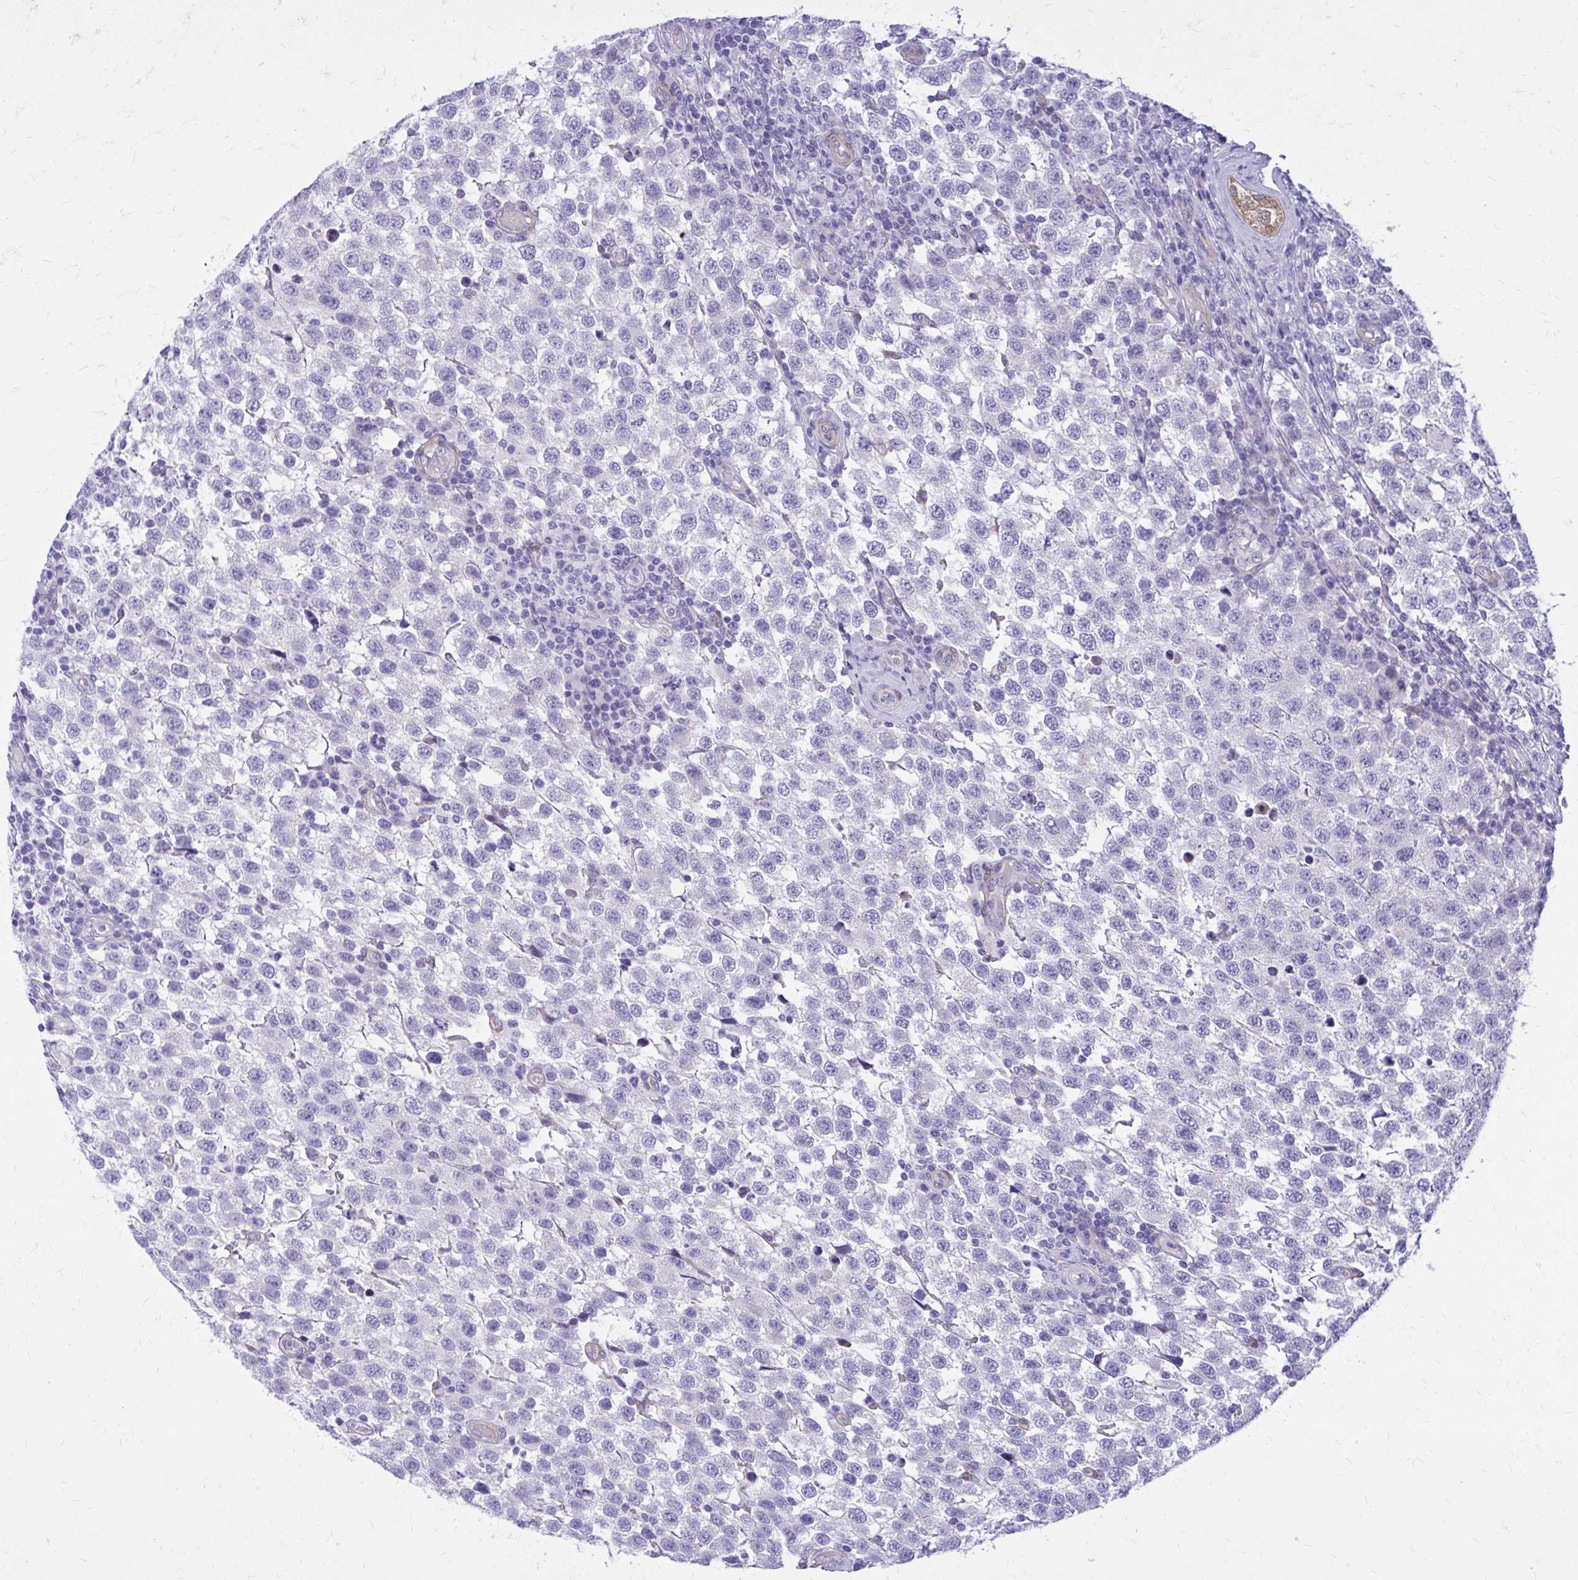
{"staining": {"intensity": "negative", "quantity": "none", "location": "none"}, "tissue": "testis cancer", "cell_type": "Tumor cells", "image_type": "cancer", "snomed": [{"axis": "morphology", "description": "Seminoma, NOS"}, {"axis": "topography", "description": "Testis"}], "caption": "This is an immunohistochemistry histopathology image of human testis cancer (seminoma). There is no positivity in tumor cells.", "gene": "ADAMTSL1", "patient": {"sex": "male", "age": 34}}